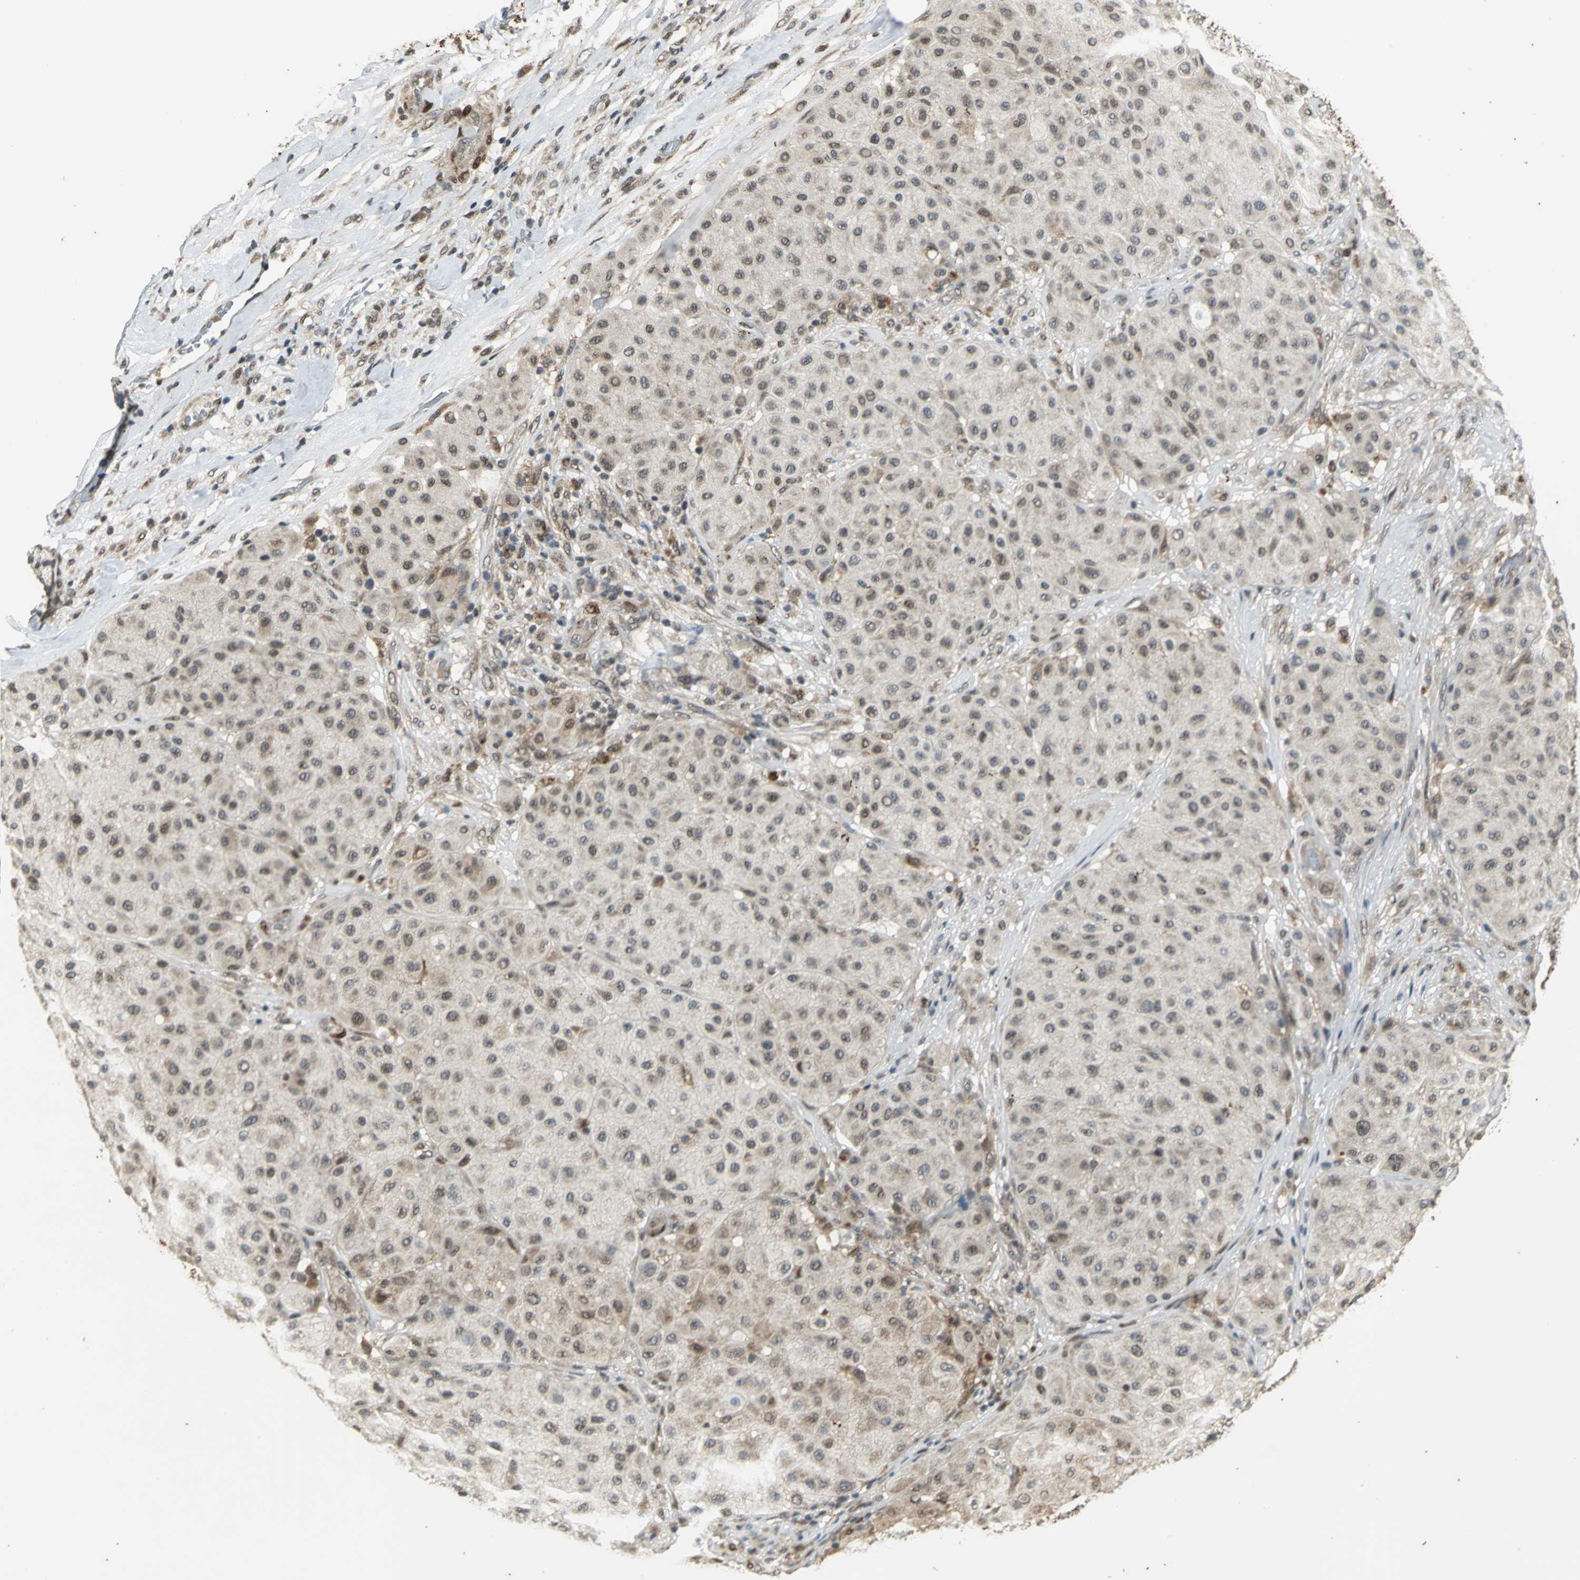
{"staining": {"intensity": "weak", "quantity": "<25%", "location": "cytoplasmic/membranous"}, "tissue": "melanoma", "cell_type": "Tumor cells", "image_type": "cancer", "snomed": [{"axis": "morphology", "description": "Normal tissue, NOS"}, {"axis": "morphology", "description": "Malignant melanoma, Metastatic site"}, {"axis": "topography", "description": "Skin"}], "caption": "Histopathology image shows no protein positivity in tumor cells of melanoma tissue.", "gene": "NOTCH3", "patient": {"sex": "male", "age": 41}}